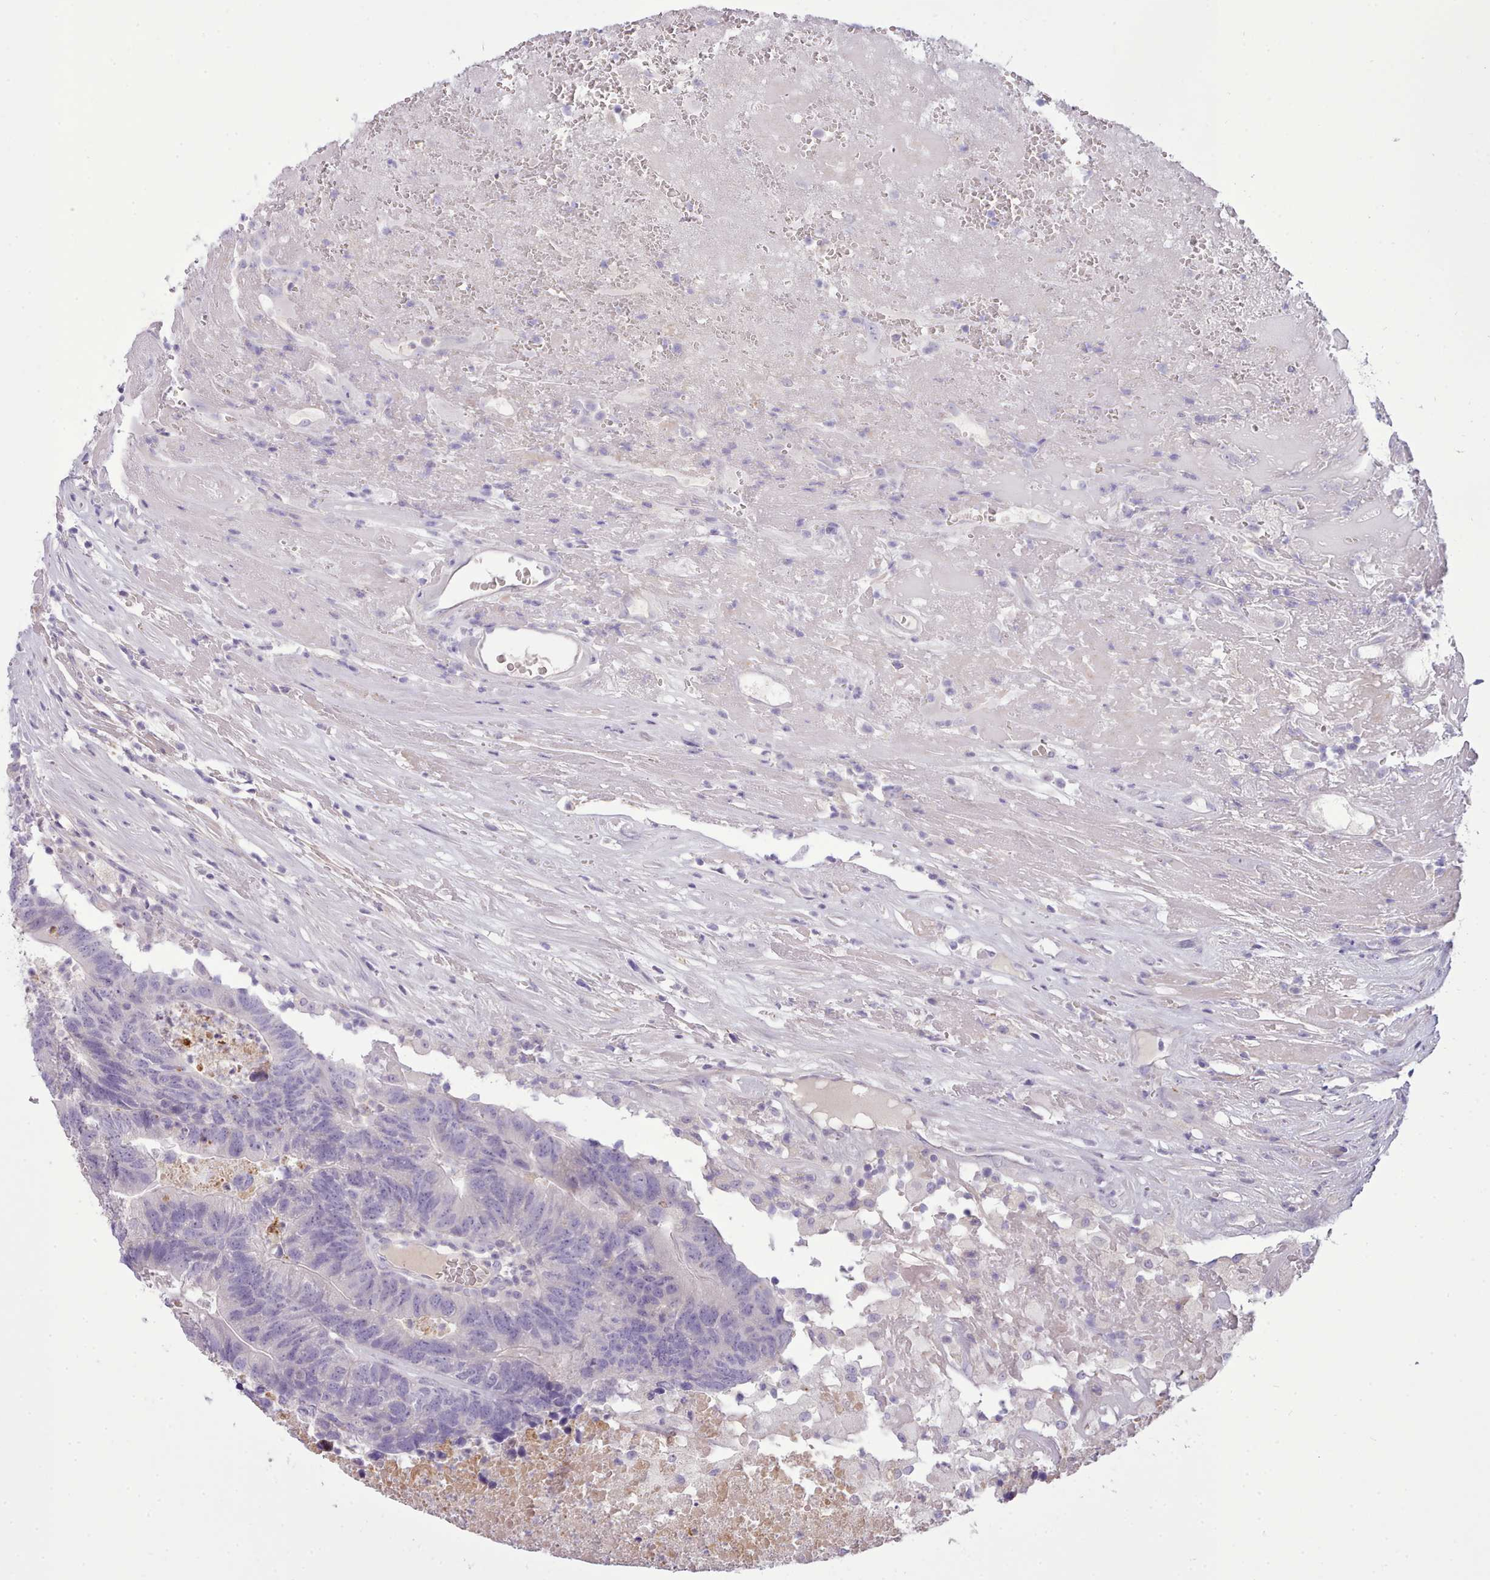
{"staining": {"intensity": "negative", "quantity": "none", "location": "none"}, "tissue": "colorectal cancer", "cell_type": "Tumor cells", "image_type": "cancer", "snomed": [{"axis": "morphology", "description": "Adenocarcinoma, NOS"}, {"axis": "topography", "description": "Colon"}], "caption": "High power microscopy image of an immunohistochemistry micrograph of colorectal cancer, revealing no significant staining in tumor cells.", "gene": "CYP2A13", "patient": {"sex": "female", "age": 48}}